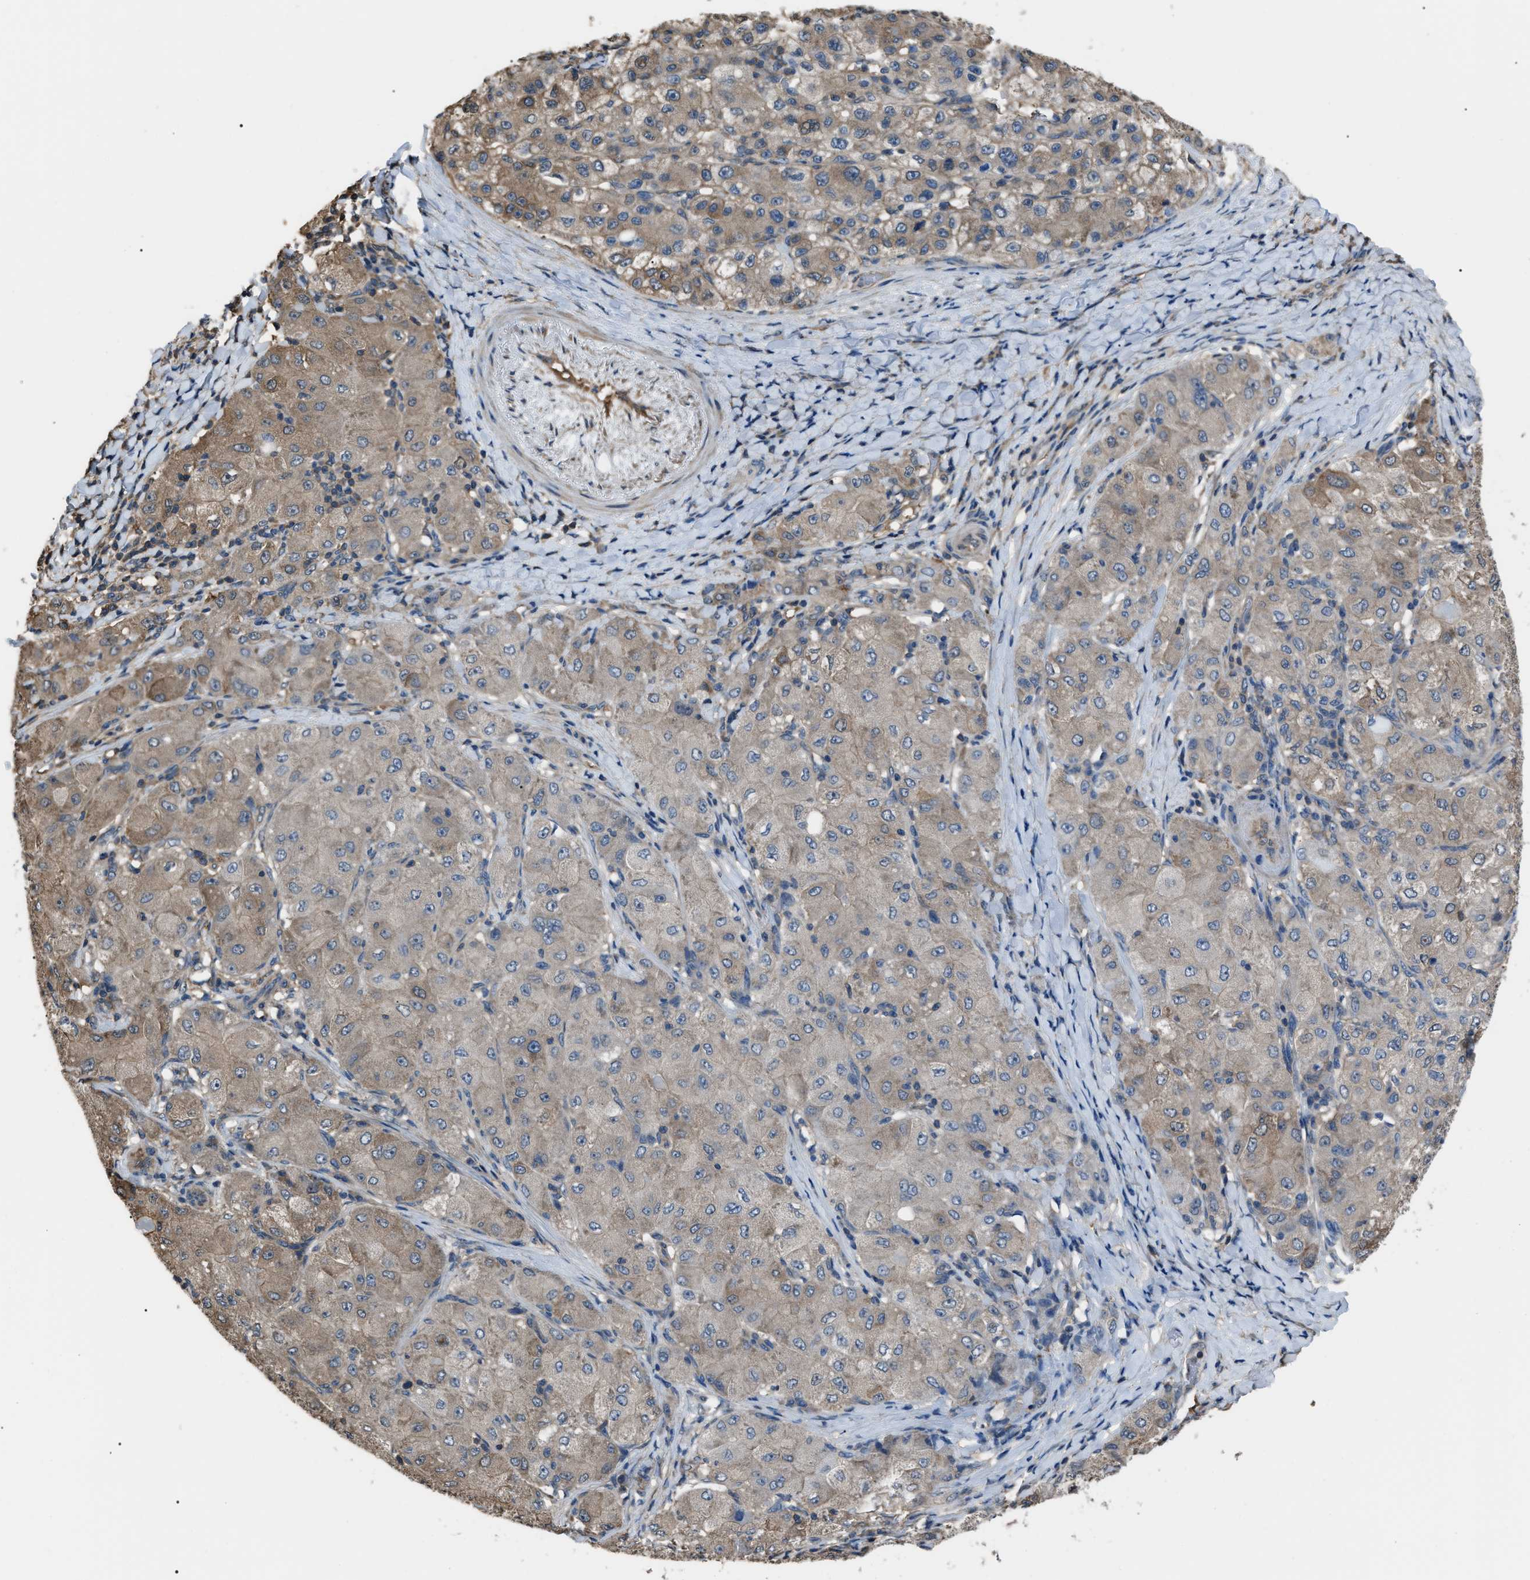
{"staining": {"intensity": "weak", "quantity": "25%-75%", "location": "cytoplasmic/membranous"}, "tissue": "liver cancer", "cell_type": "Tumor cells", "image_type": "cancer", "snomed": [{"axis": "morphology", "description": "Carcinoma, Hepatocellular, NOS"}, {"axis": "topography", "description": "Liver"}], "caption": "Hepatocellular carcinoma (liver) tissue shows weak cytoplasmic/membranous expression in about 25%-75% of tumor cells, visualized by immunohistochemistry.", "gene": "PDCD5", "patient": {"sex": "male", "age": 80}}